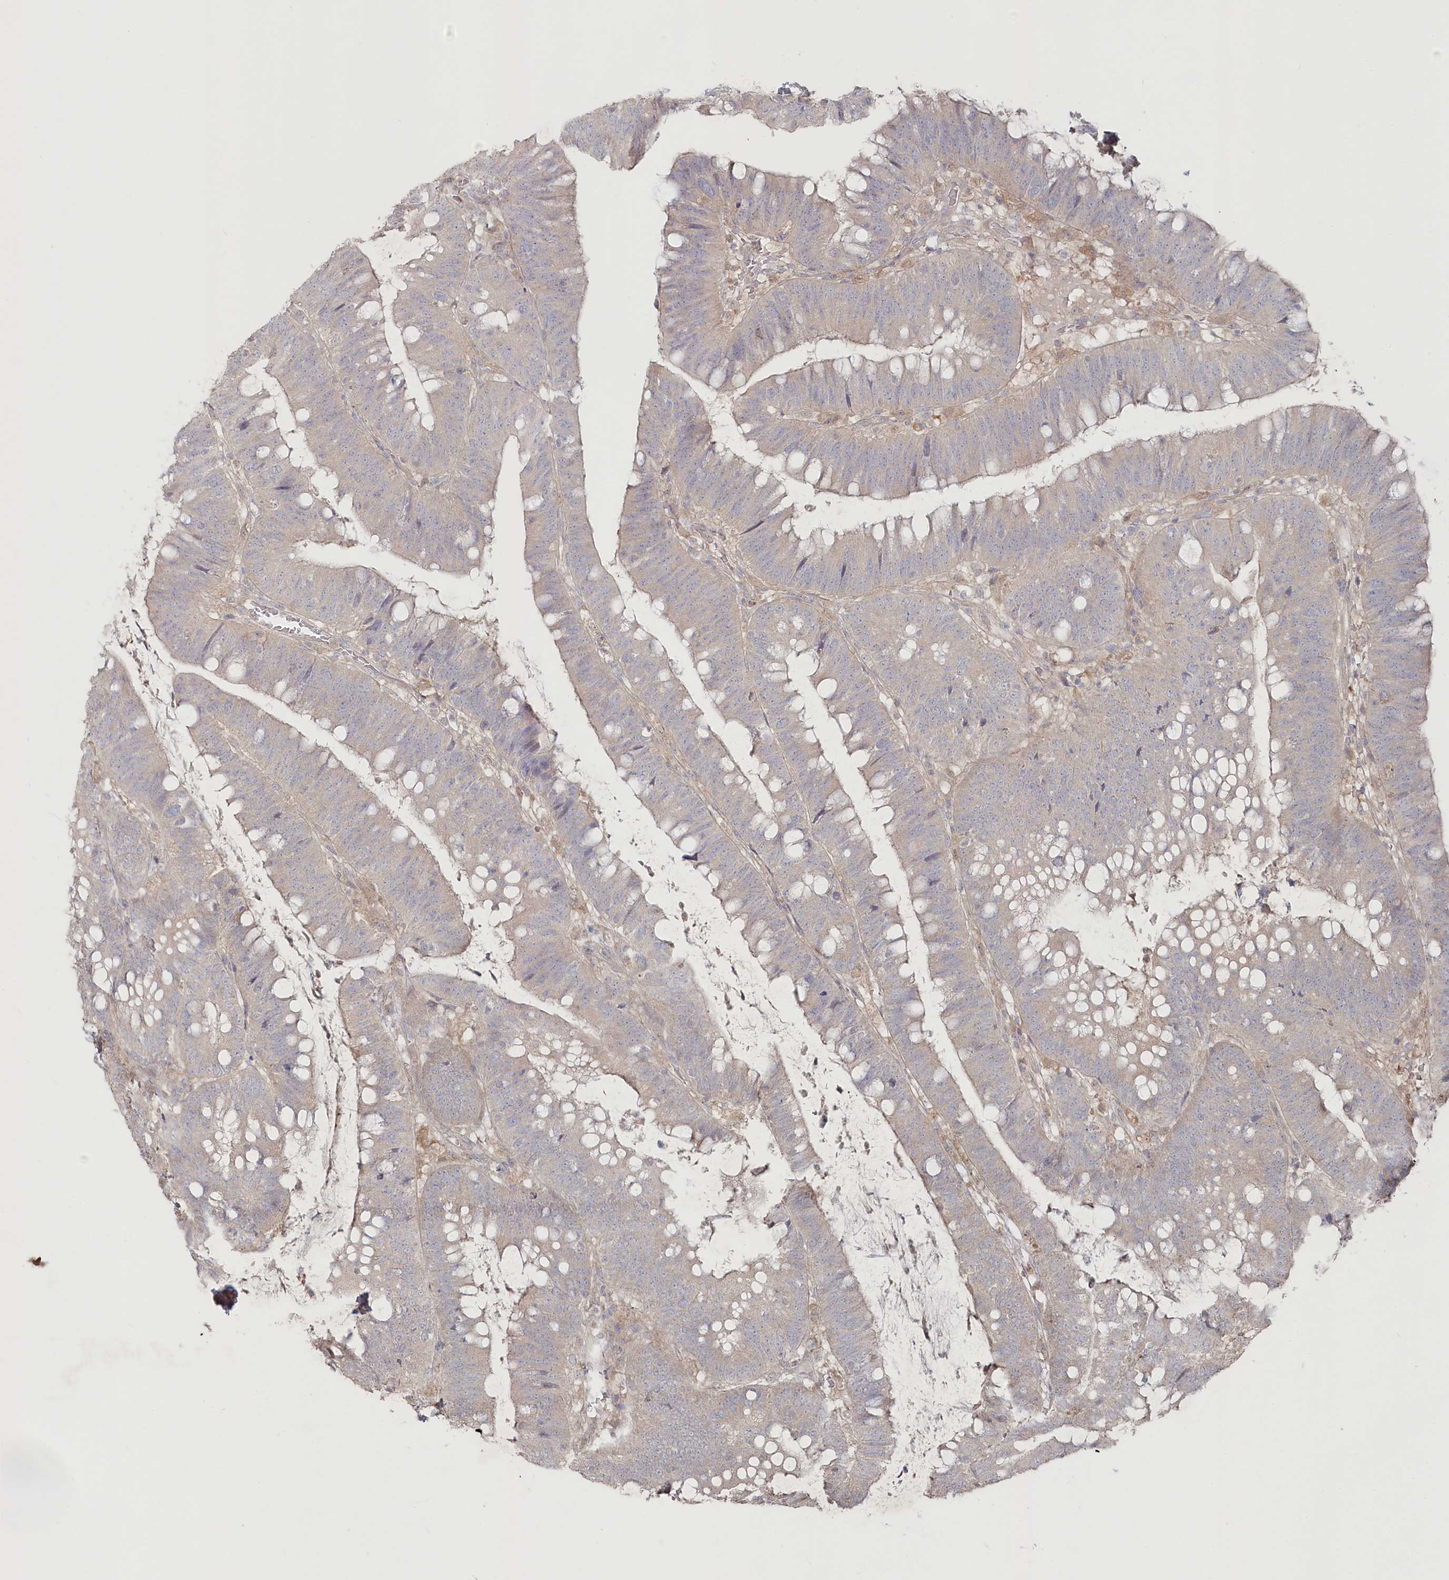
{"staining": {"intensity": "negative", "quantity": "none", "location": "none"}, "tissue": "colorectal cancer", "cell_type": "Tumor cells", "image_type": "cancer", "snomed": [{"axis": "morphology", "description": "Adenocarcinoma, NOS"}, {"axis": "topography", "description": "Colon"}], "caption": "Protein analysis of colorectal adenocarcinoma demonstrates no significant positivity in tumor cells.", "gene": "TGFBRAP1", "patient": {"sex": "female", "age": 66}}